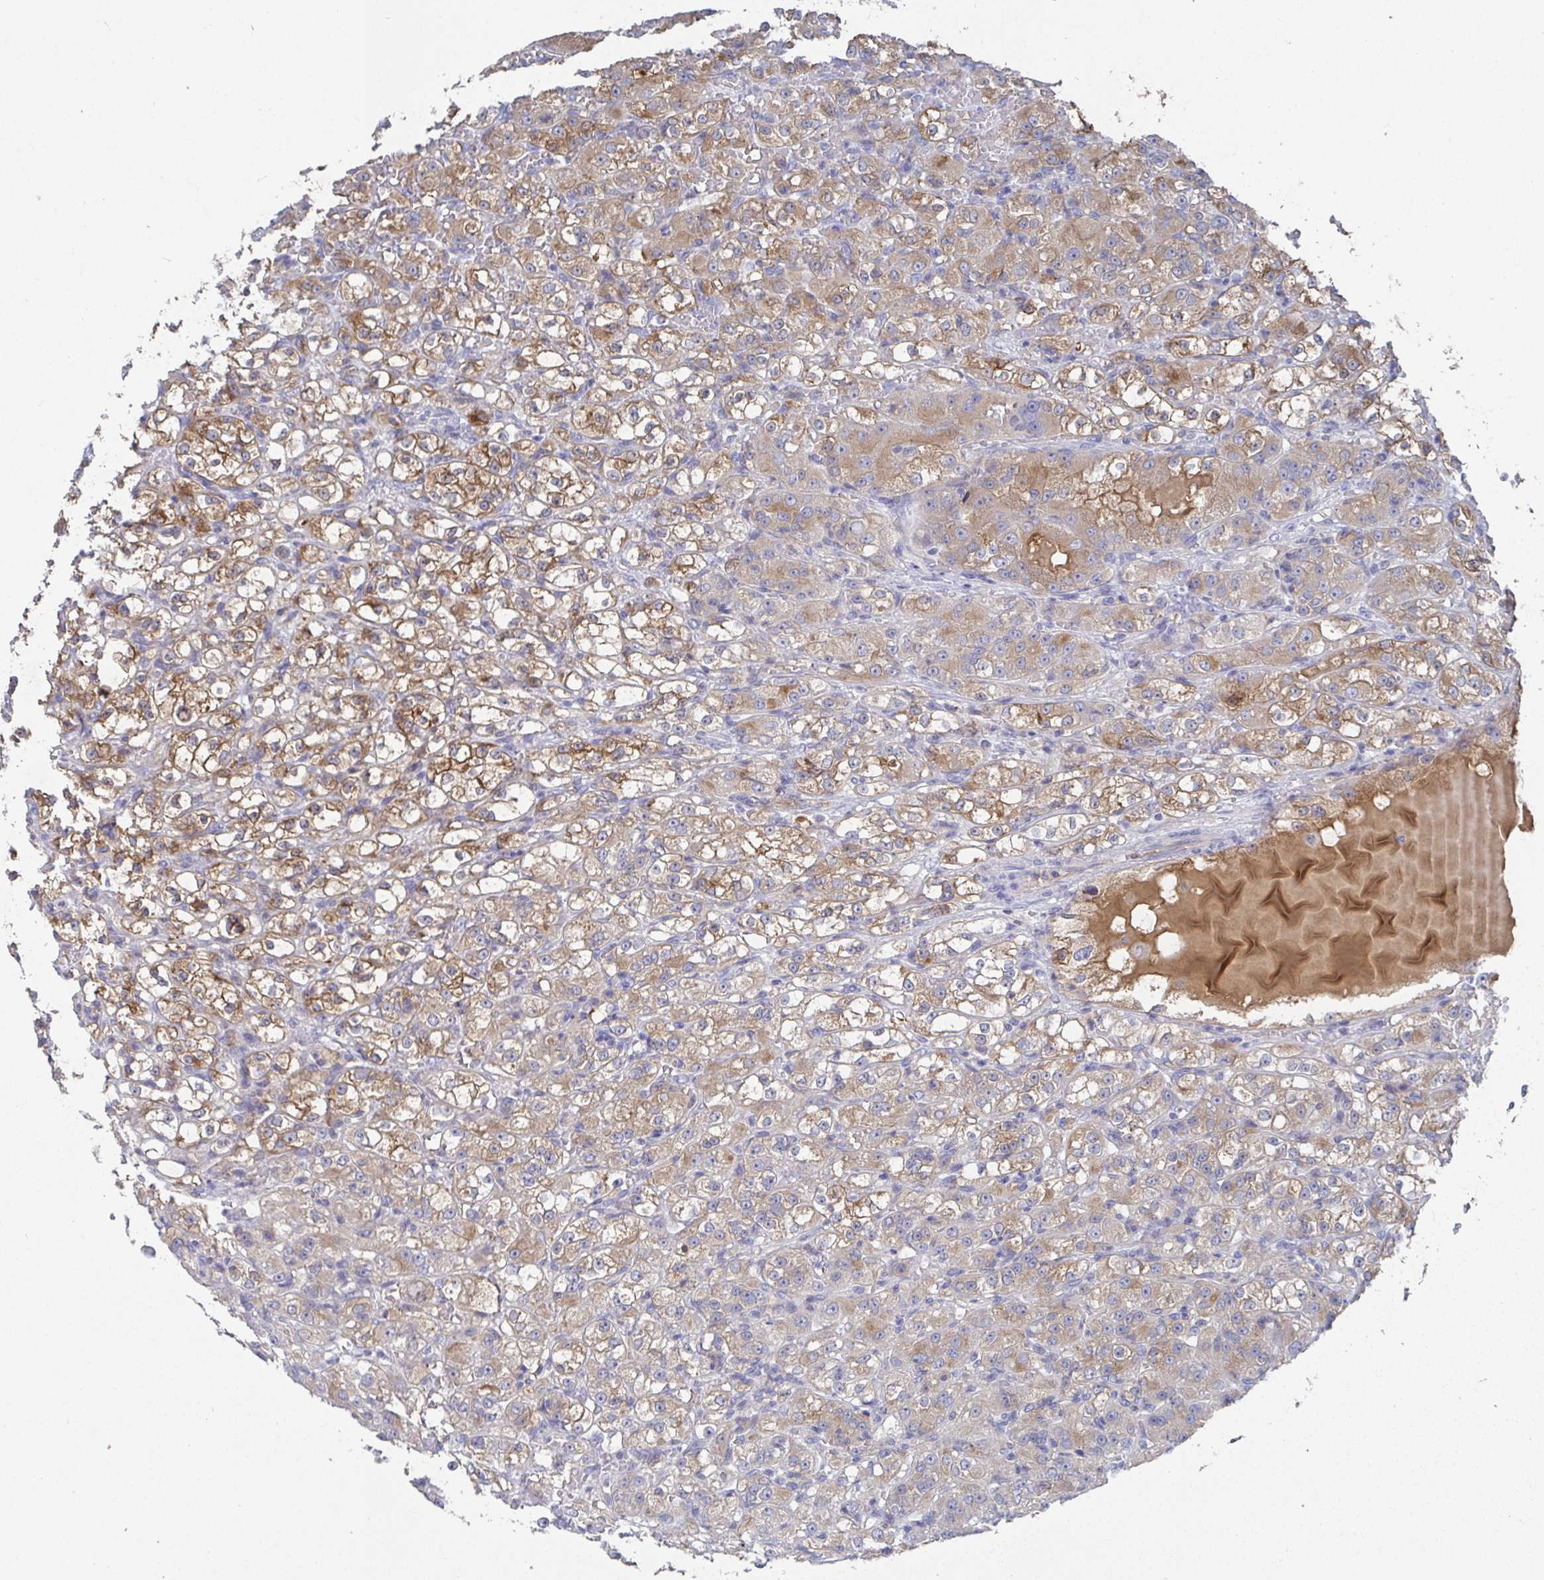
{"staining": {"intensity": "moderate", "quantity": ">75%", "location": "cytoplasmic/membranous"}, "tissue": "renal cancer", "cell_type": "Tumor cells", "image_type": "cancer", "snomed": [{"axis": "morphology", "description": "Normal tissue, NOS"}, {"axis": "morphology", "description": "Adenocarcinoma, NOS"}, {"axis": "topography", "description": "Kidney"}], "caption": "This micrograph reveals immunohistochemistry (IHC) staining of adenocarcinoma (renal), with medium moderate cytoplasmic/membranous positivity in about >75% of tumor cells.", "gene": "GPR148", "patient": {"sex": "male", "age": 61}}